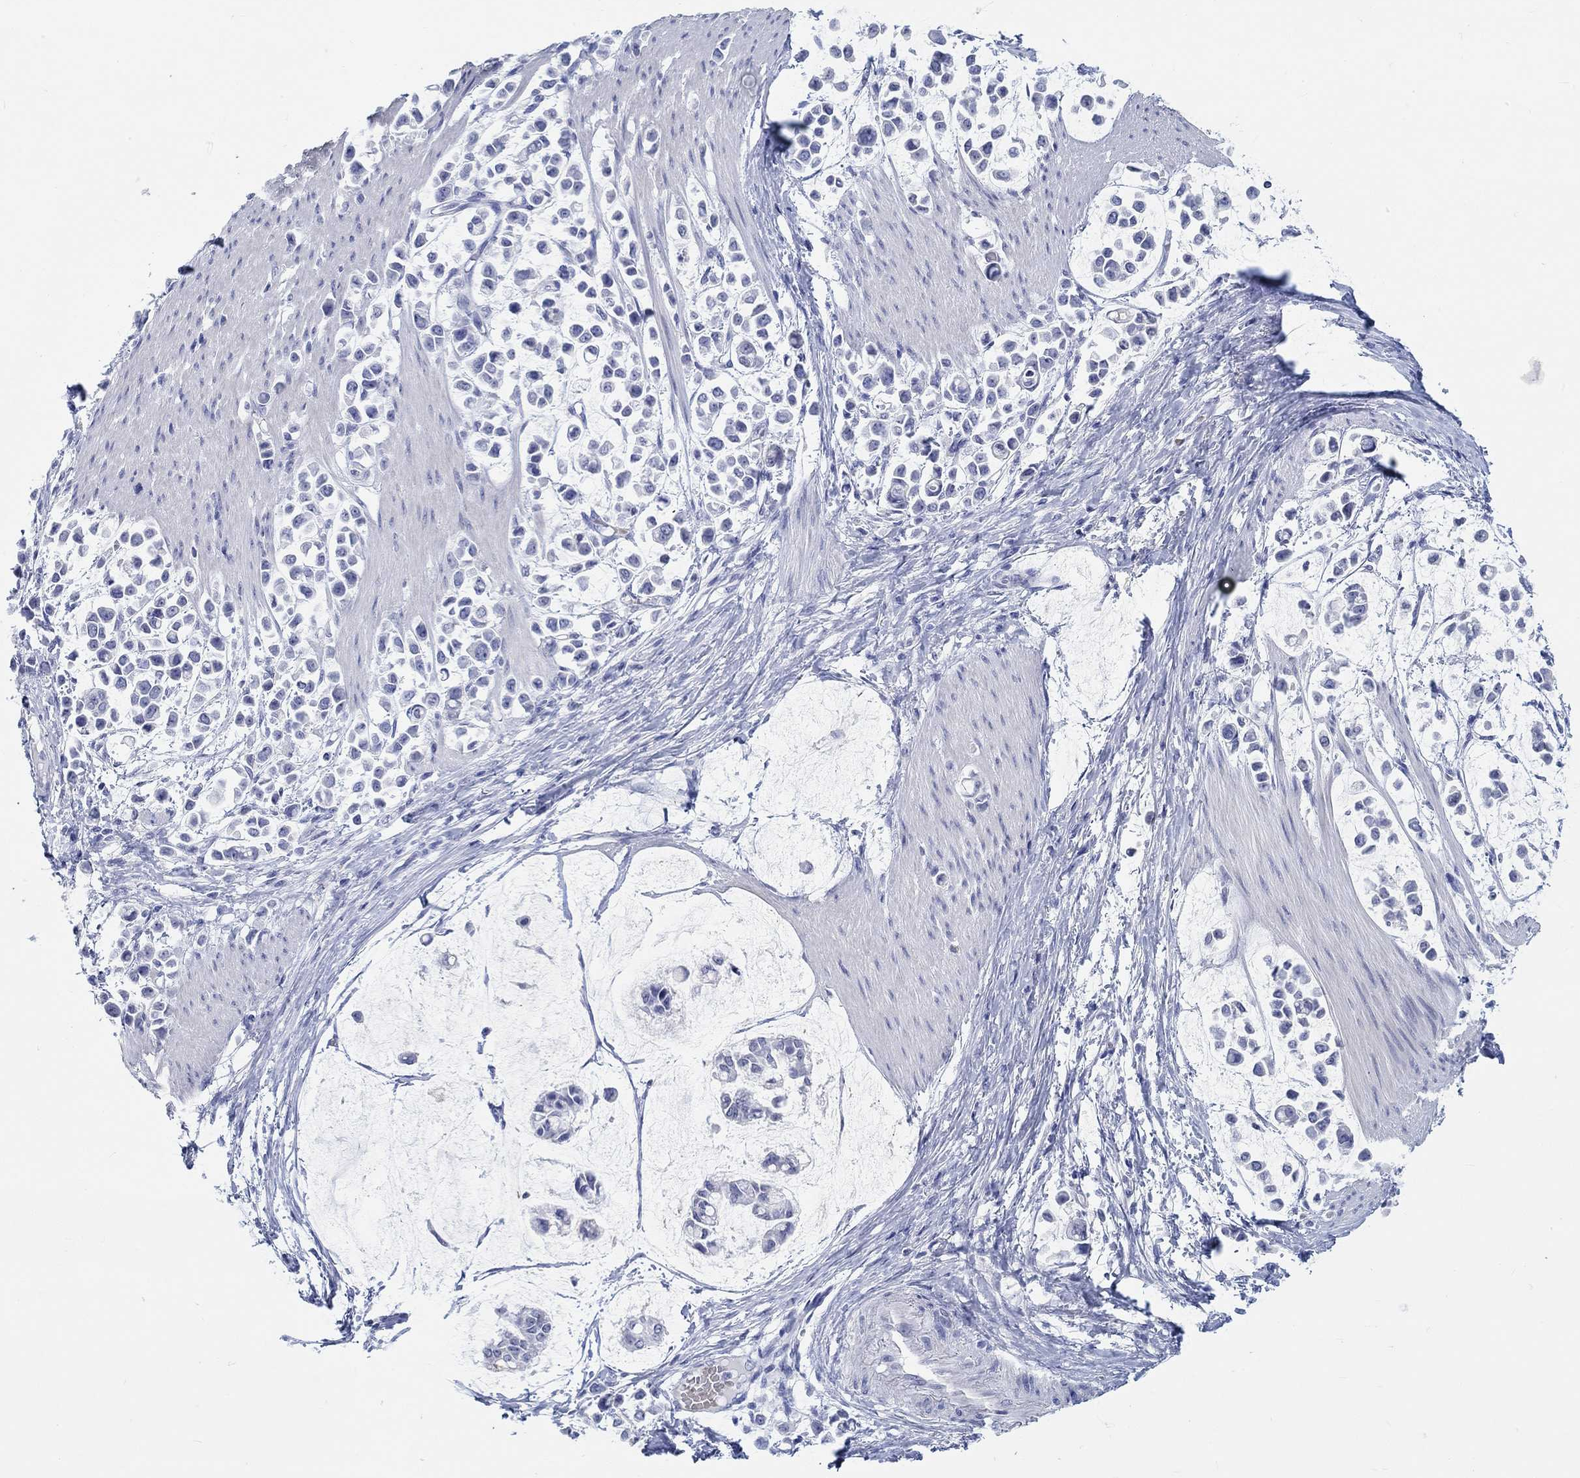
{"staining": {"intensity": "negative", "quantity": "none", "location": "none"}, "tissue": "stomach cancer", "cell_type": "Tumor cells", "image_type": "cancer", "snomed": [{"axis": "morphology", "description": "Adenocarcinoma, NOS"}, {"axis": "topography", "description": "Stomach"}], "caption": "Protein analysis of stomach cancer exhibits no significant staining in tumor cells.", "gene": "GRIA3", "patient": {"sex": "male", "age": 82}}